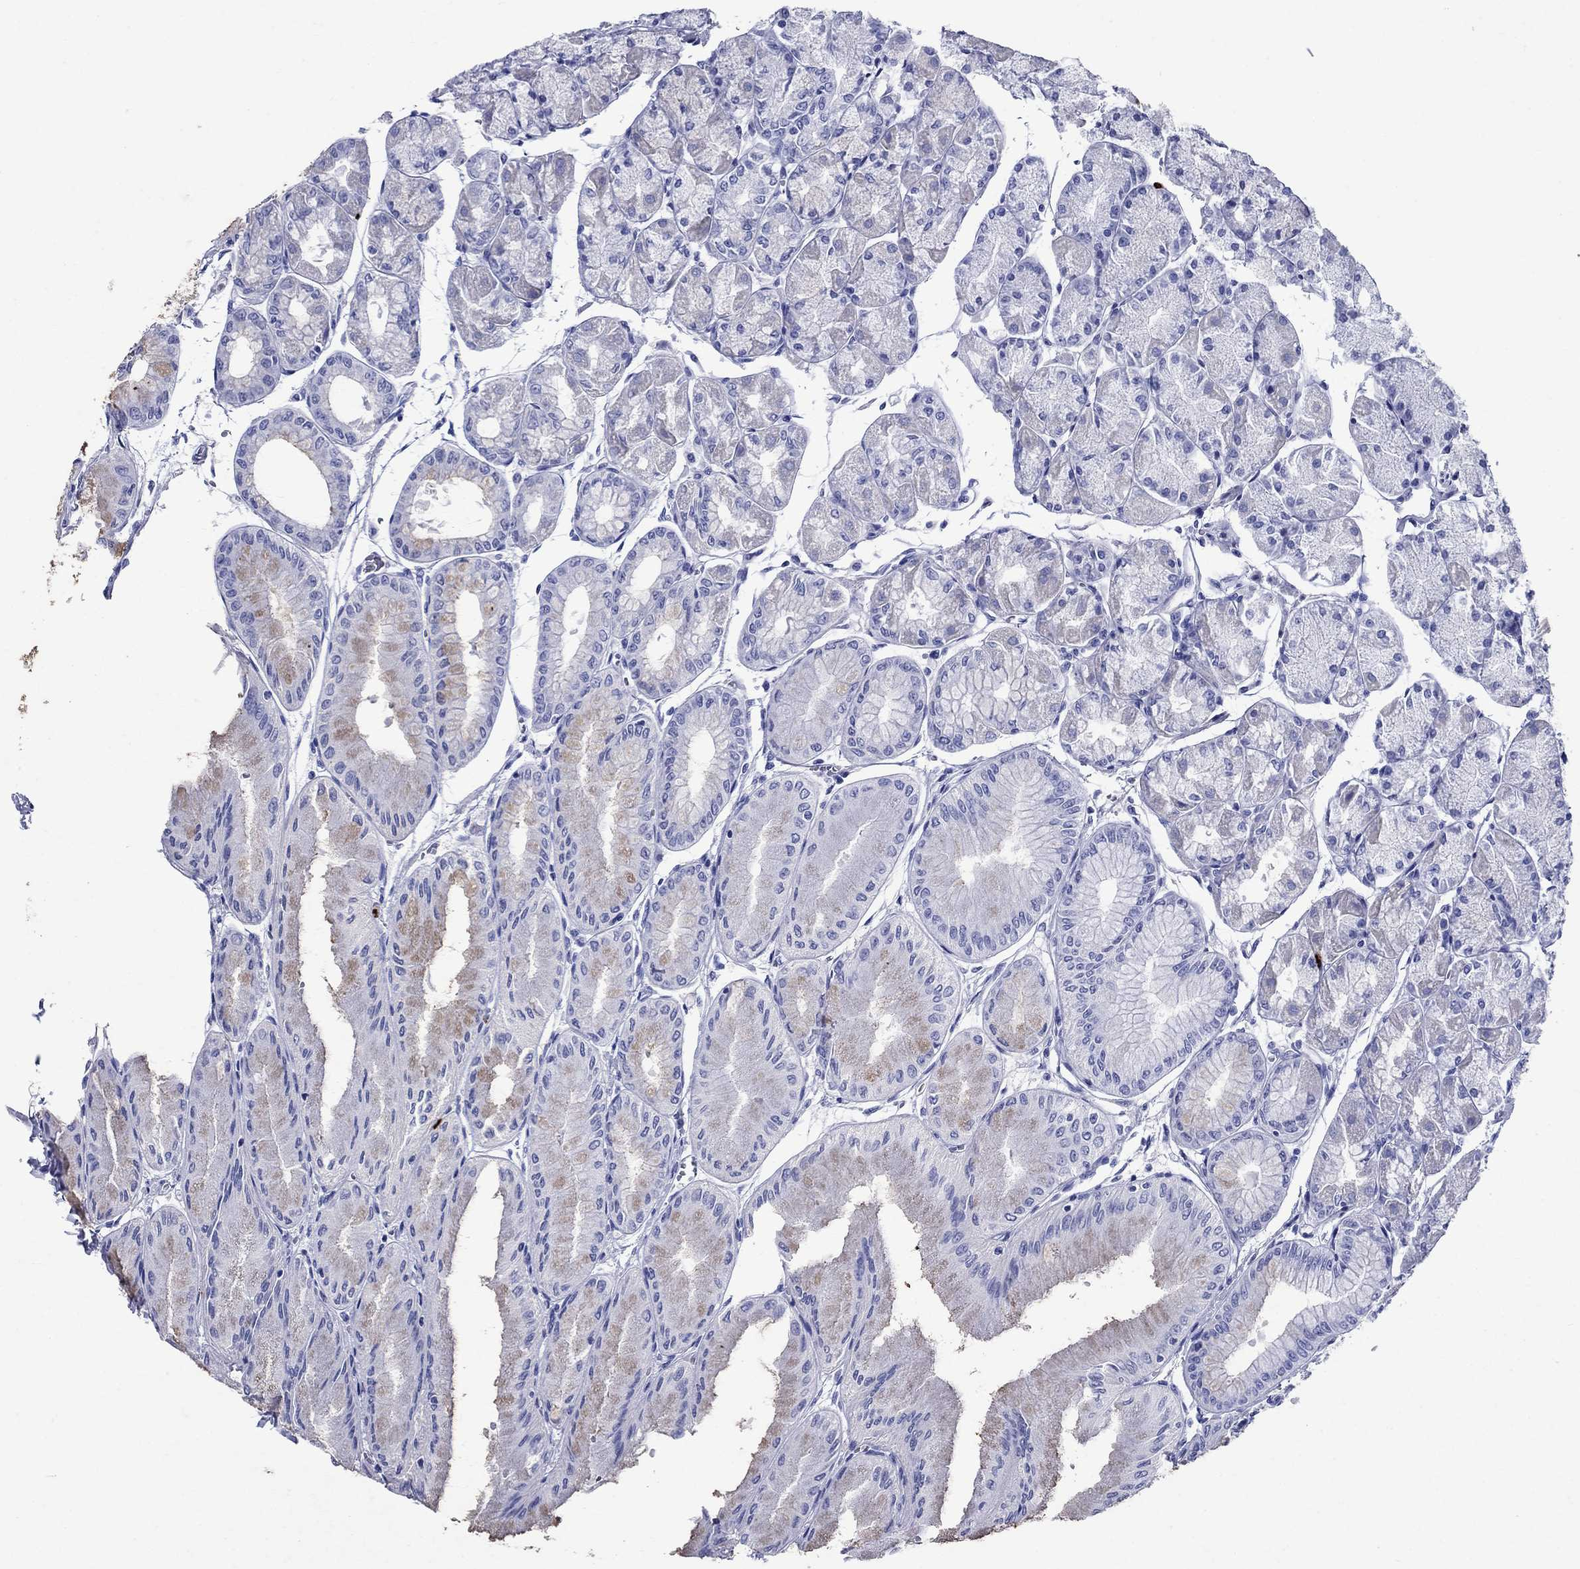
{"staining": {"intensity": "negative", "quantity": "none", "location": "none"}, "tissue": "stomach", "cell_type": "Glandular cells", "image_type": "normal", "snomed": [{"axis": "morphology", "description": "Normal tissue, NOS"}, {"axis": "topography", "description": "Stomach, upper"}], "caption": "Immunohistochemical staining of benign human stomach reveals no significant expression in glandular cells. Brightfield microscopy of immunohistochemistry (IHC) stained with DAB (brown) and hematoxylin (blue), captured at high magnification.", "gene": "AZU1", "patient": {"sex": "male", "age": 60}}